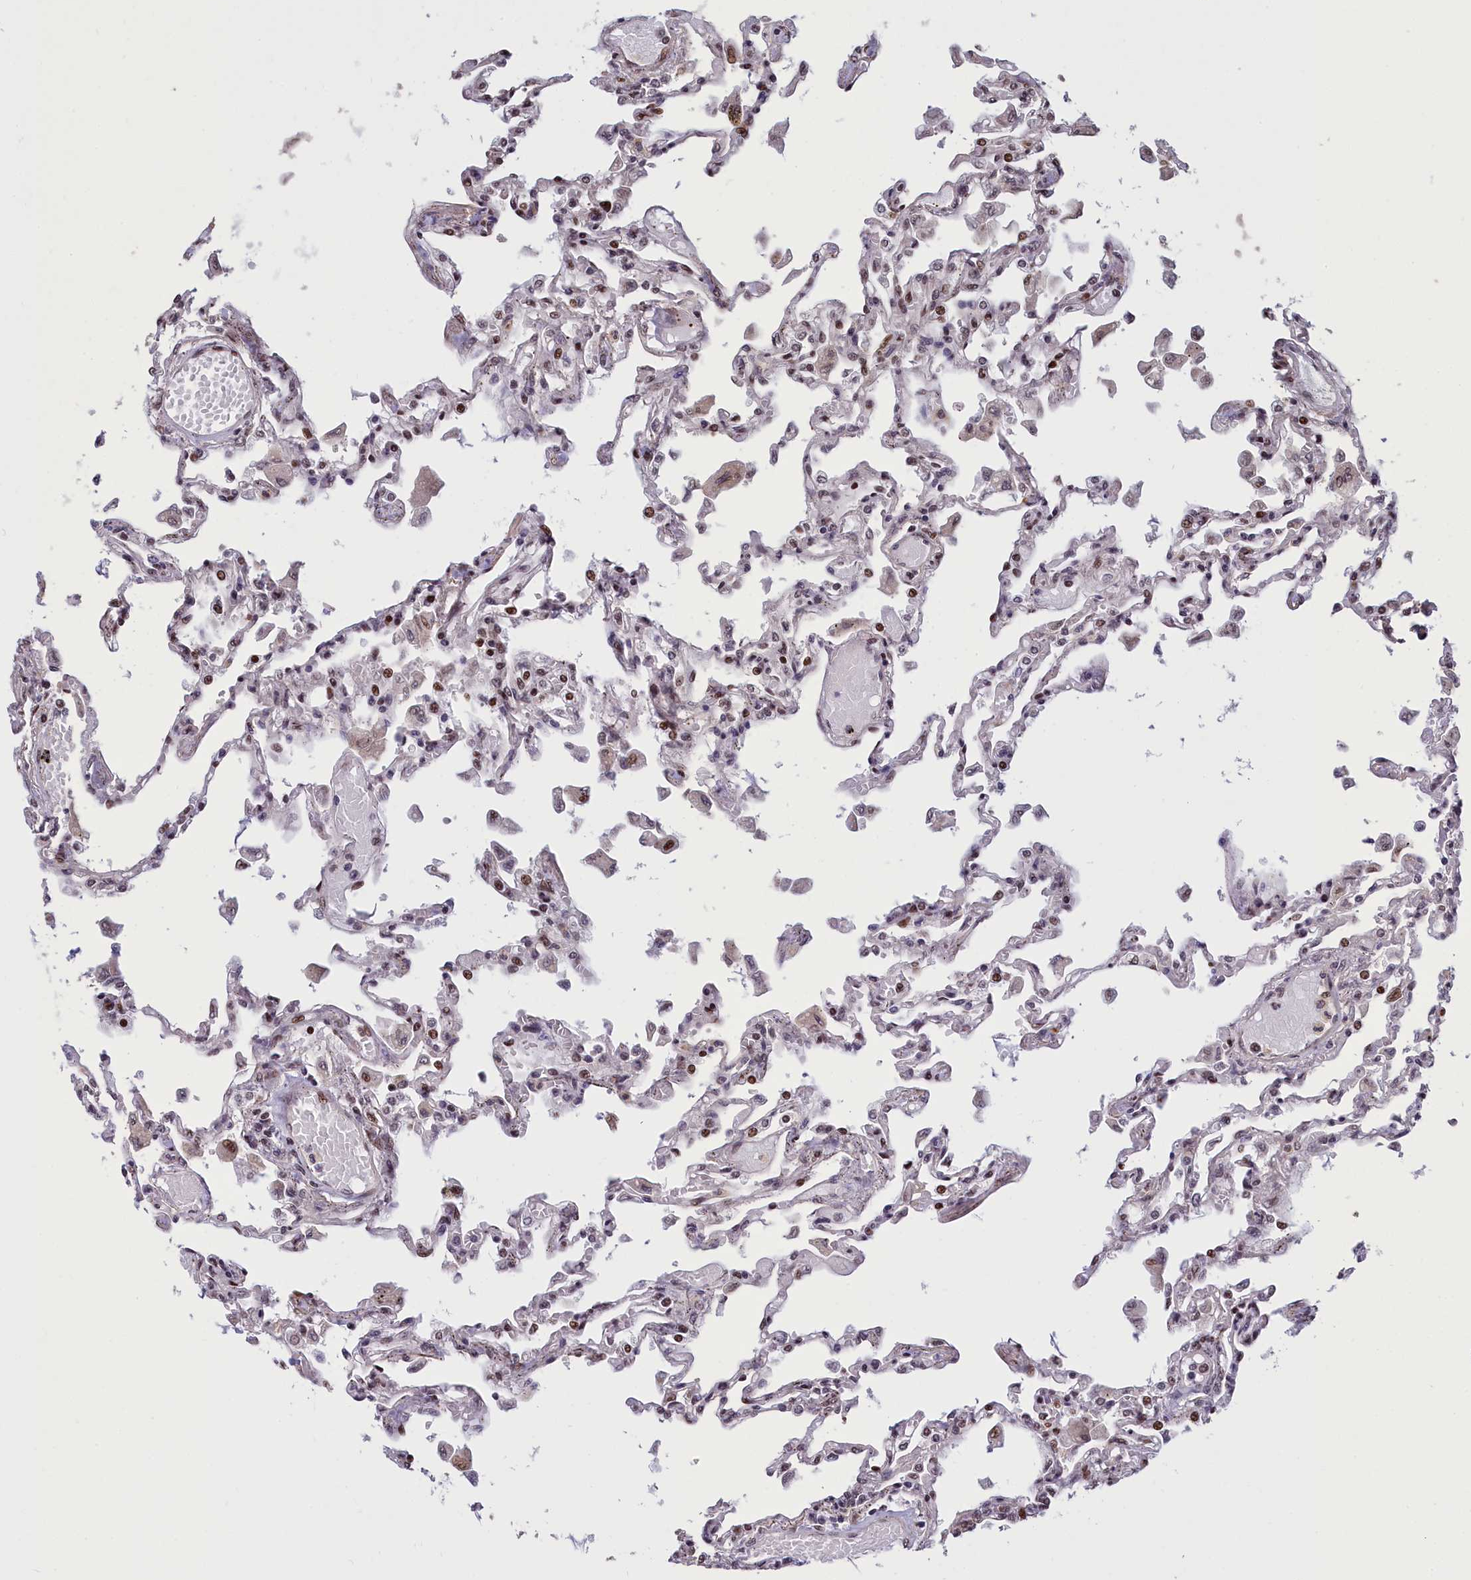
{"staining": {"intensity": "weak", "quantity": "25%-75%", "location": "nuclear"}, "tissue": "lung", "cell_type": "Alveolar cells", "image_type": "normal", "snomed": [{"axis": "morphology", "description": "Normal tissue, NOS"}, {"axis": "topography", "description": "Bronchus"}, {"axis": "topography", "description": "Lung"}], "caption": "Immunohistochemistry of normal human lung shows low levels of weak nuclear expression in about 25%-75% of alveolar cells.", "gene": "RELB", "patient": {"sex": "female", "age": 49}}